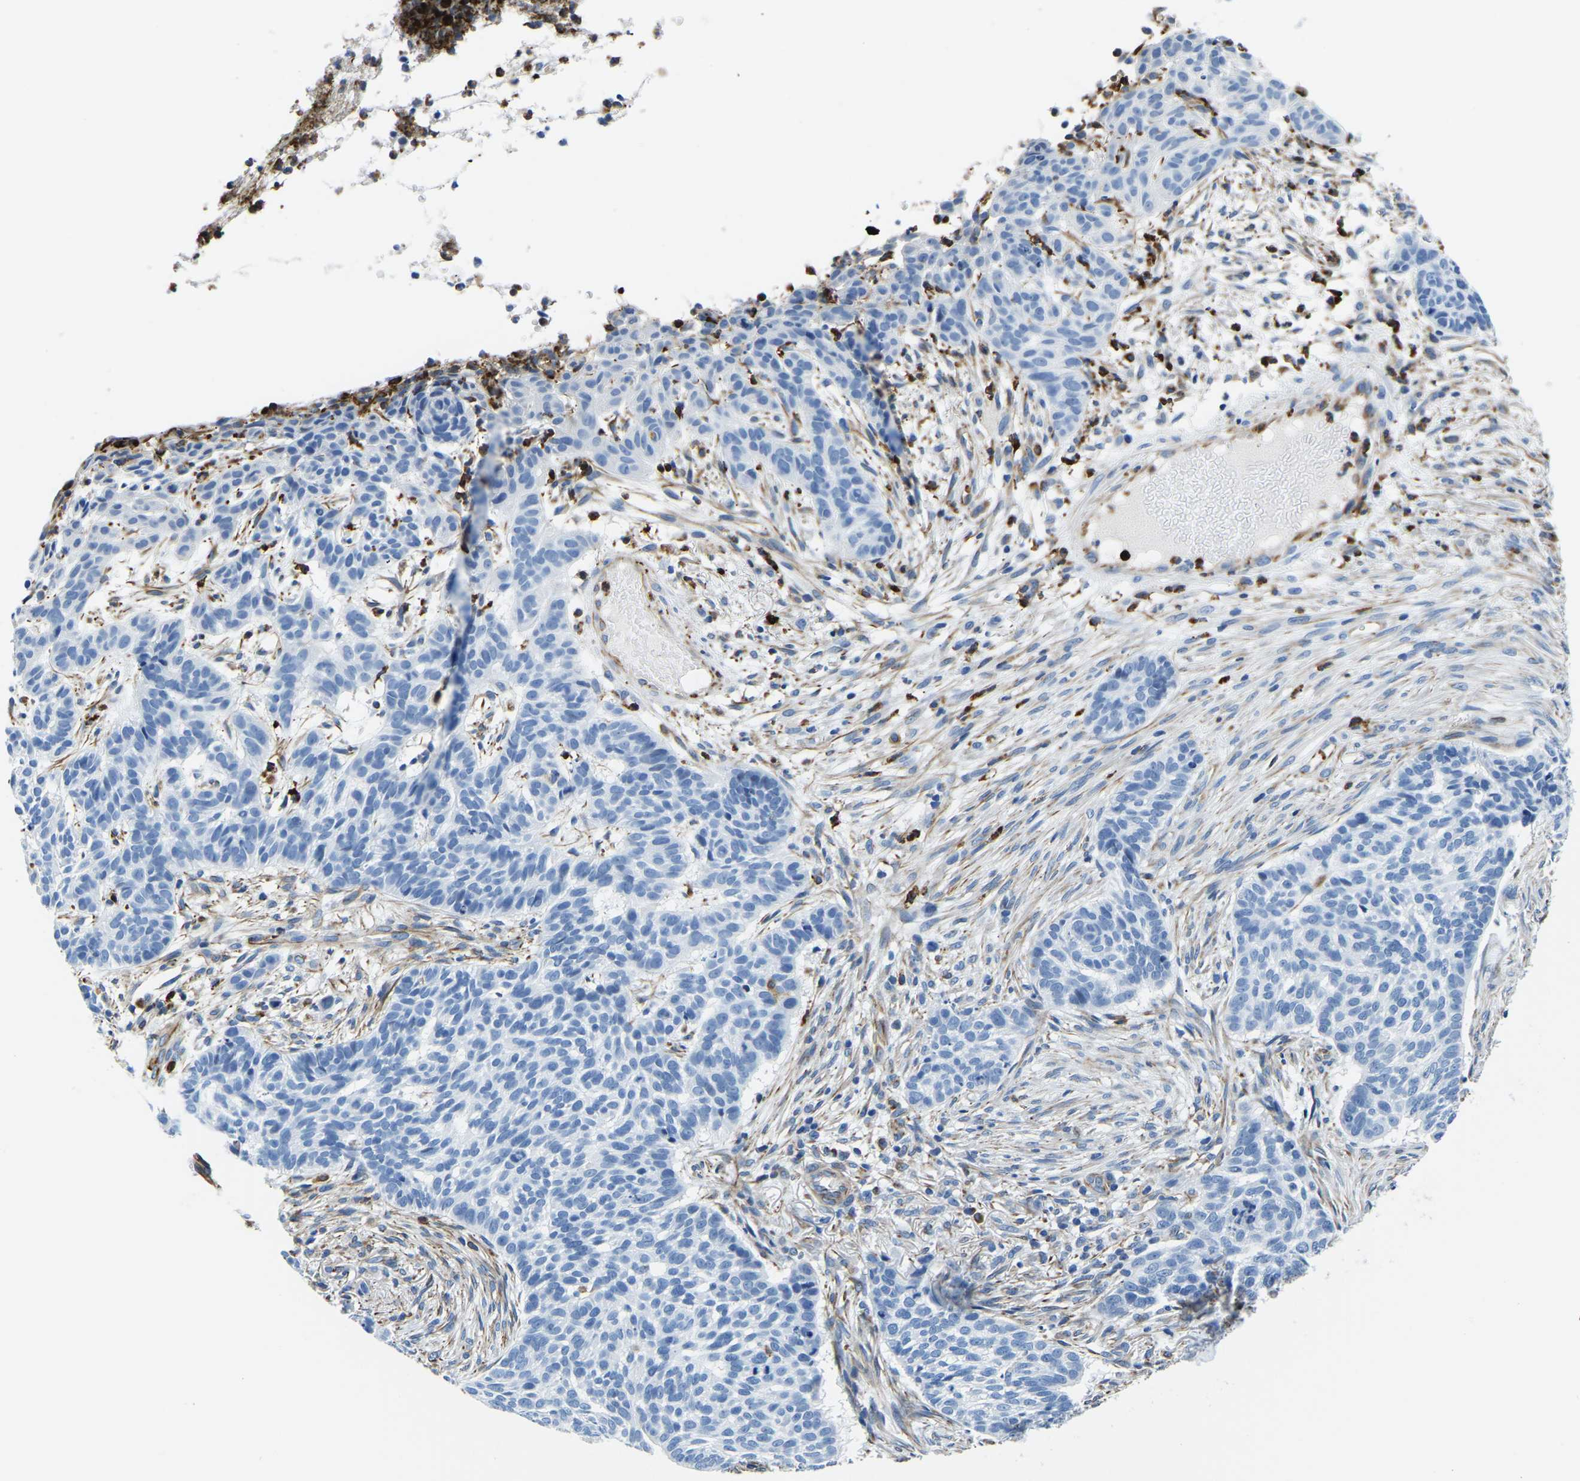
{"staining": {"intensity": "negative", "quantity": "none", "location": "none"}, "tissue": "skin cancer", "cell_type": "Tumor cells", "image_type": "cancer", "snomed": [{"axis": "morphology", "description": "Basal cell carcinoma"}, {"axis": "topography", "description": "Skin"}], "caption": "Skin cancer was stained to show a protein in brown. There is no significant expression in tumor cells.", "gene": "MS4A3", "patient": {"sex": "male", "age": 85}}